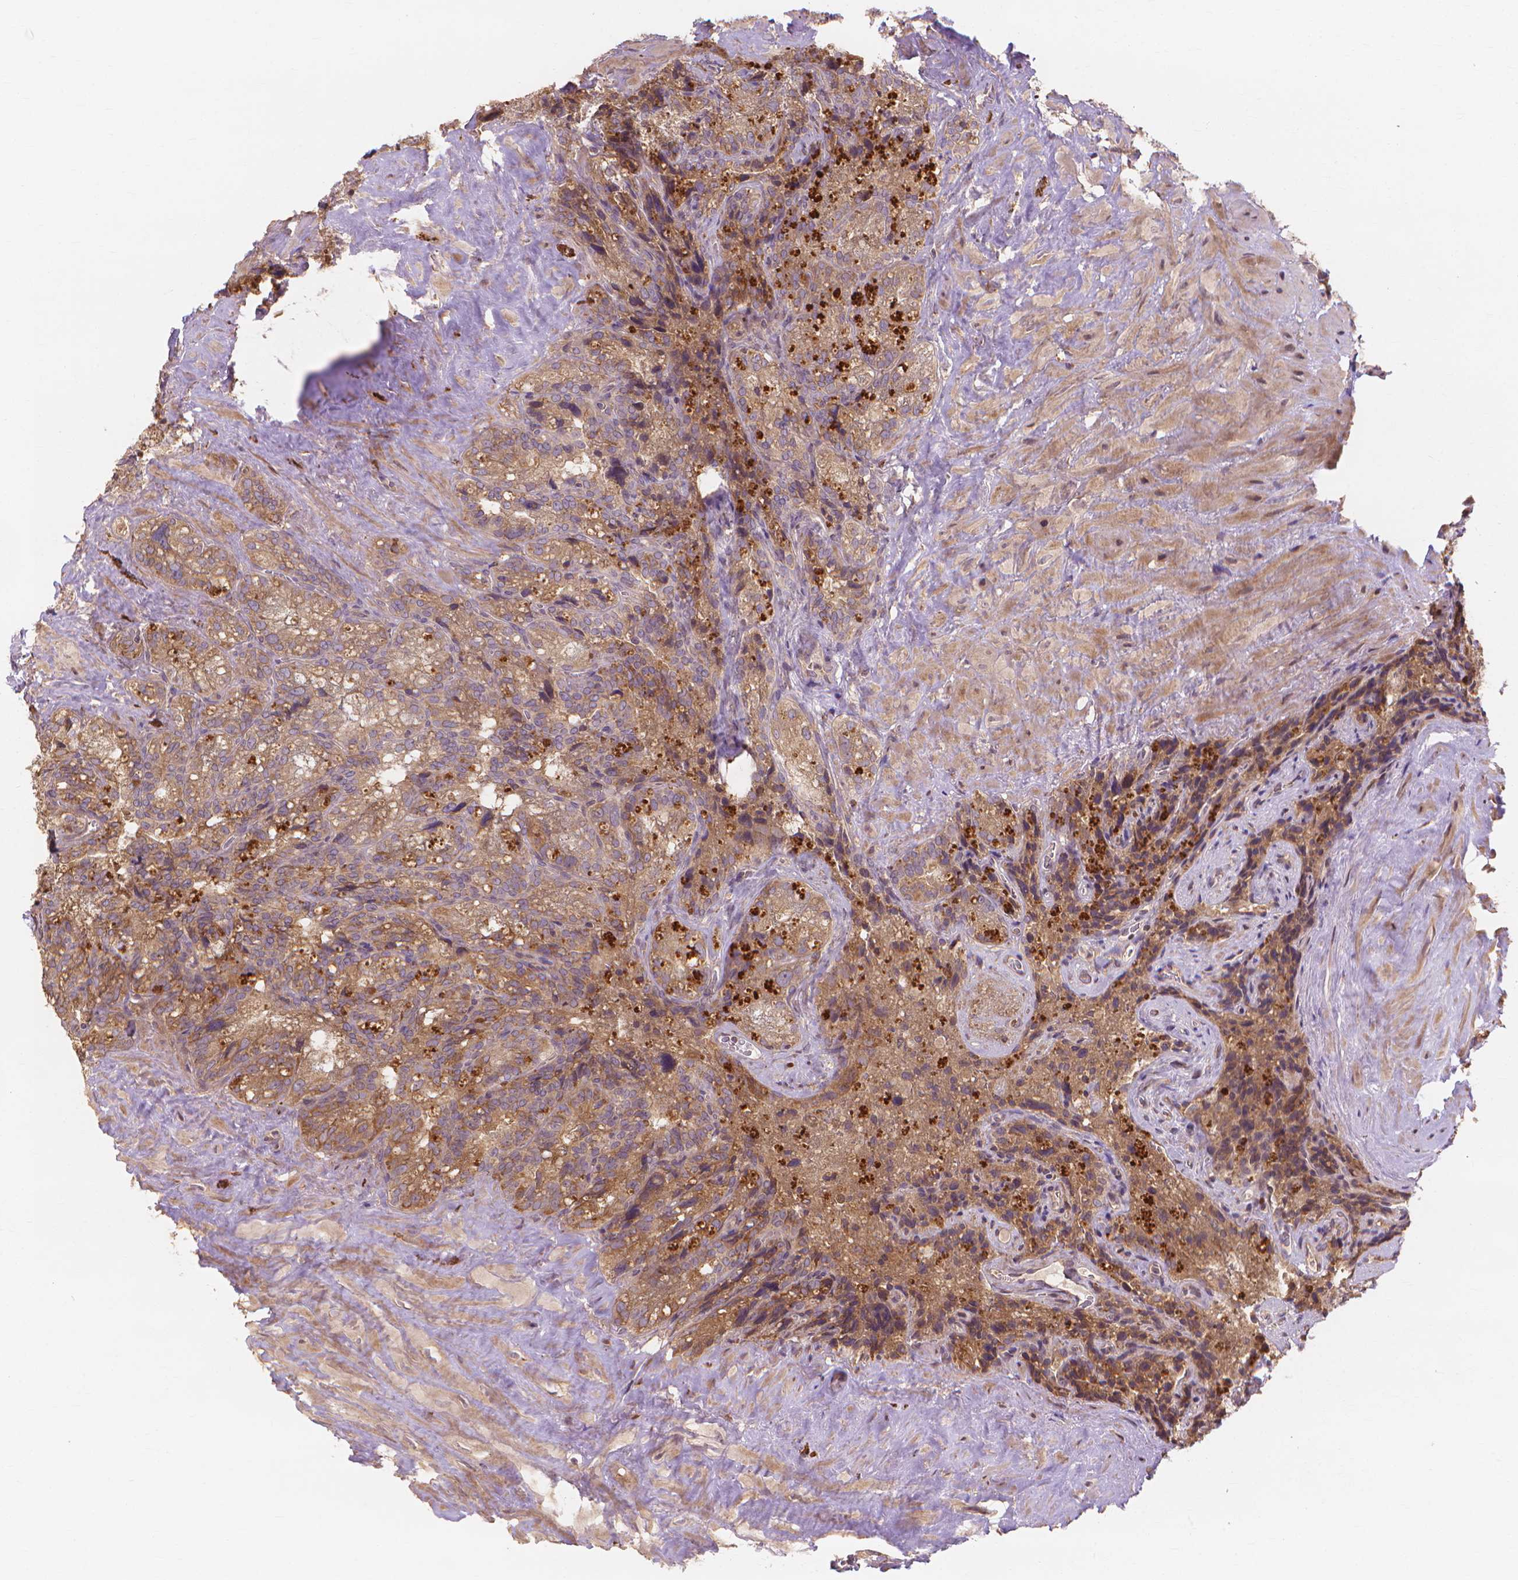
{"staining": {"intensity": "moderate", "quantity": ">75%", "location": "cytoplasmic/membranous"}, "tissue": "seminal vesicle", "cell_type": "Glandular cells", "image_type": "normal", "snomed": [{"axis": "morphology", "description": "Normal tissue, NOS"}, {"axis": "topography", "description": "Prostate"}, {"axis": "topography", "description": "Seminal veicle"}], "caption": "A brown stain labels moderate cytoplasmic/membranous positivity of a protein in glandular cells of benign seminal vesicle. (DAB IHC, brown staining for protein, blue staining for nuclei).", "gene": "TAB2", "patient": {"sex": "male", "age": 71}}